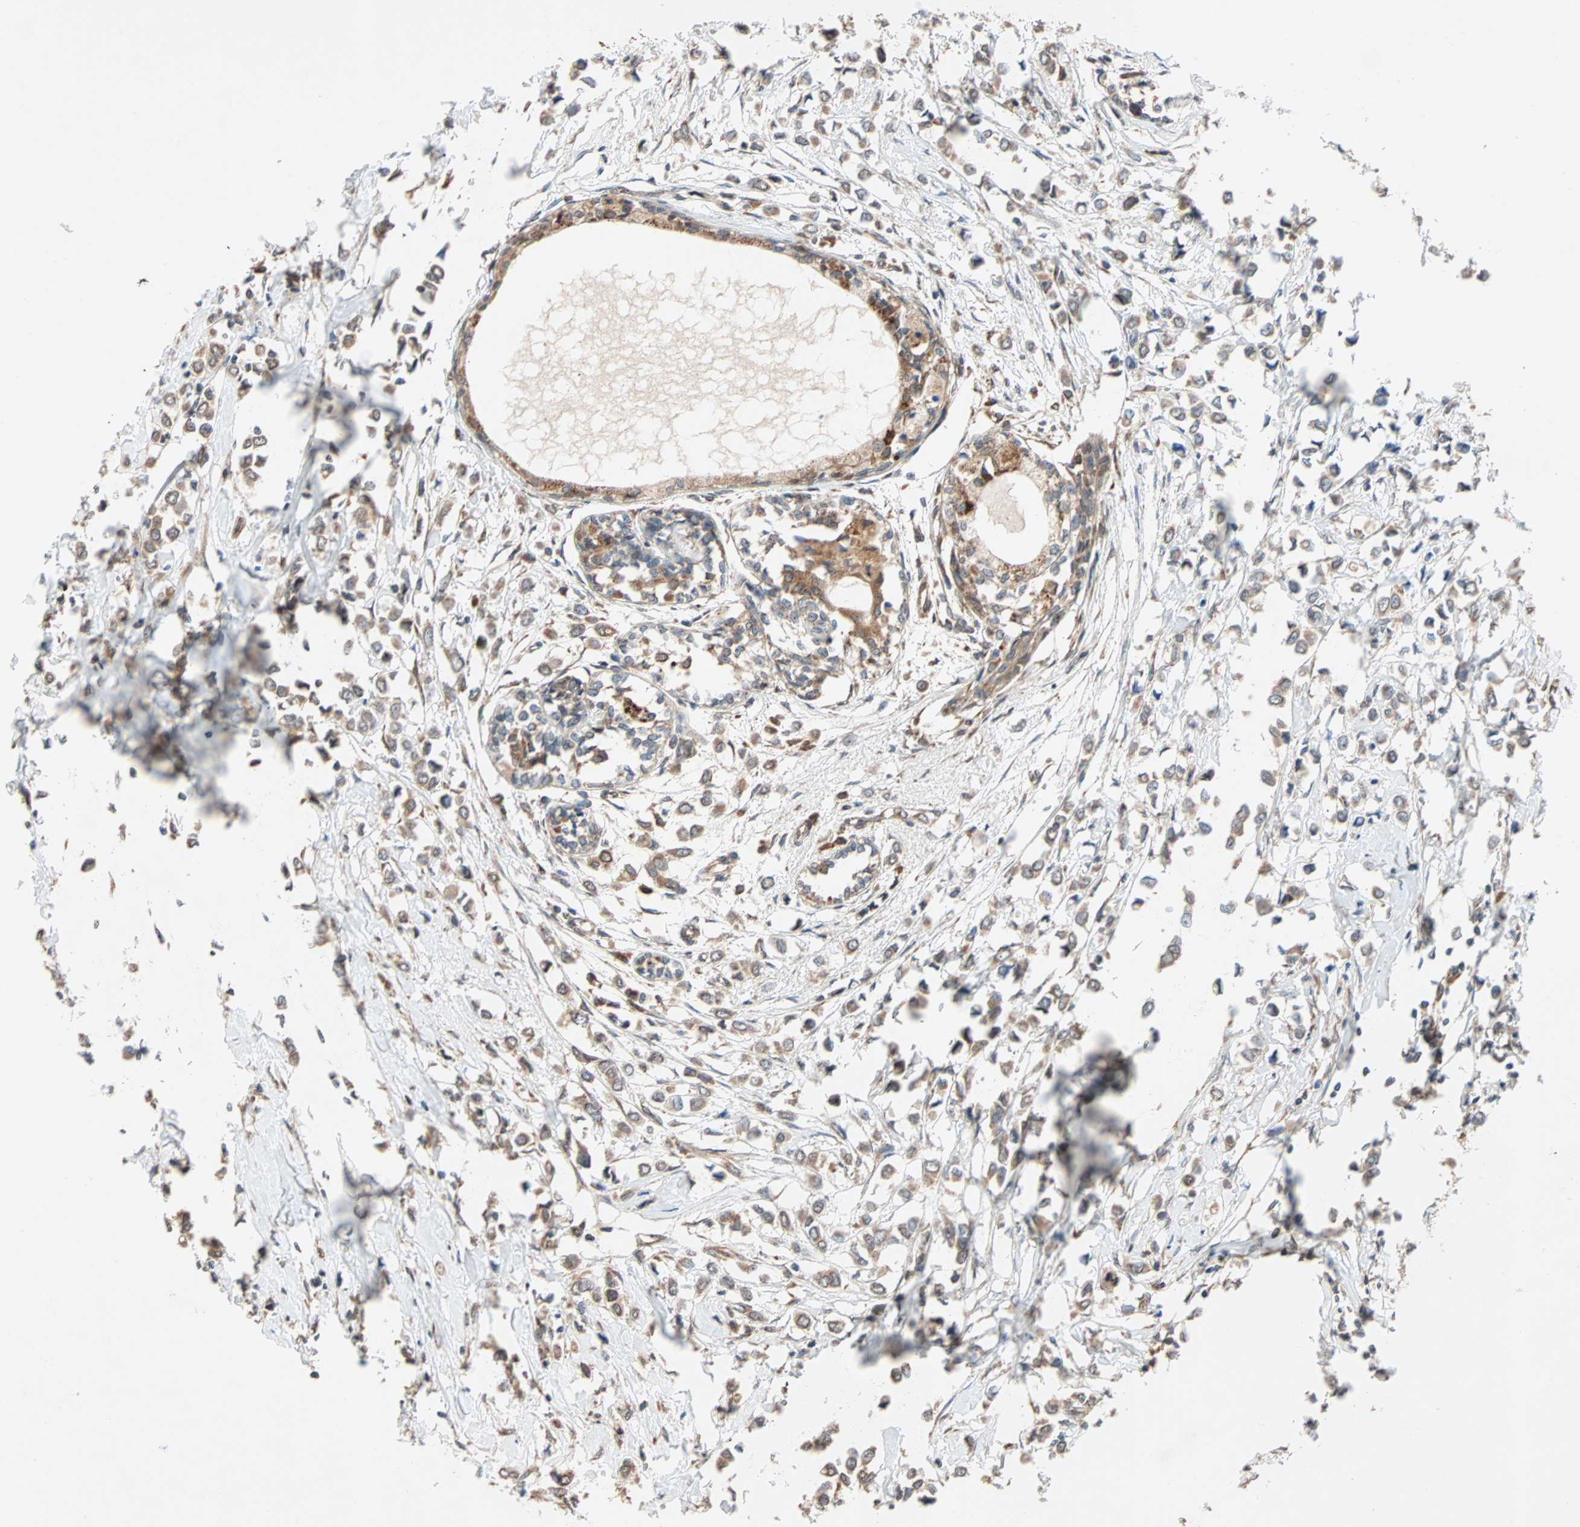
{"staining": {"intensity": "weak", "quantity": ">75%", "location": "cytoplasmic/membranous"}, "tissue": "breast cancer", "cell_type": "Tumor cells", "image_type": "cancer", "snomed": [{"axis": "morphology", "description": "Lobular carcinoma"}, {"axis": "topography", "description": "Breast"}], "caption": "Breast cancer was stained to show a protein in brown. There is low levels of weak cytoplasmic/membranous expression in approximately >75% of tumor cells.", "gene": "AUP1", "patient": {"sex": "female", "age": 51}}